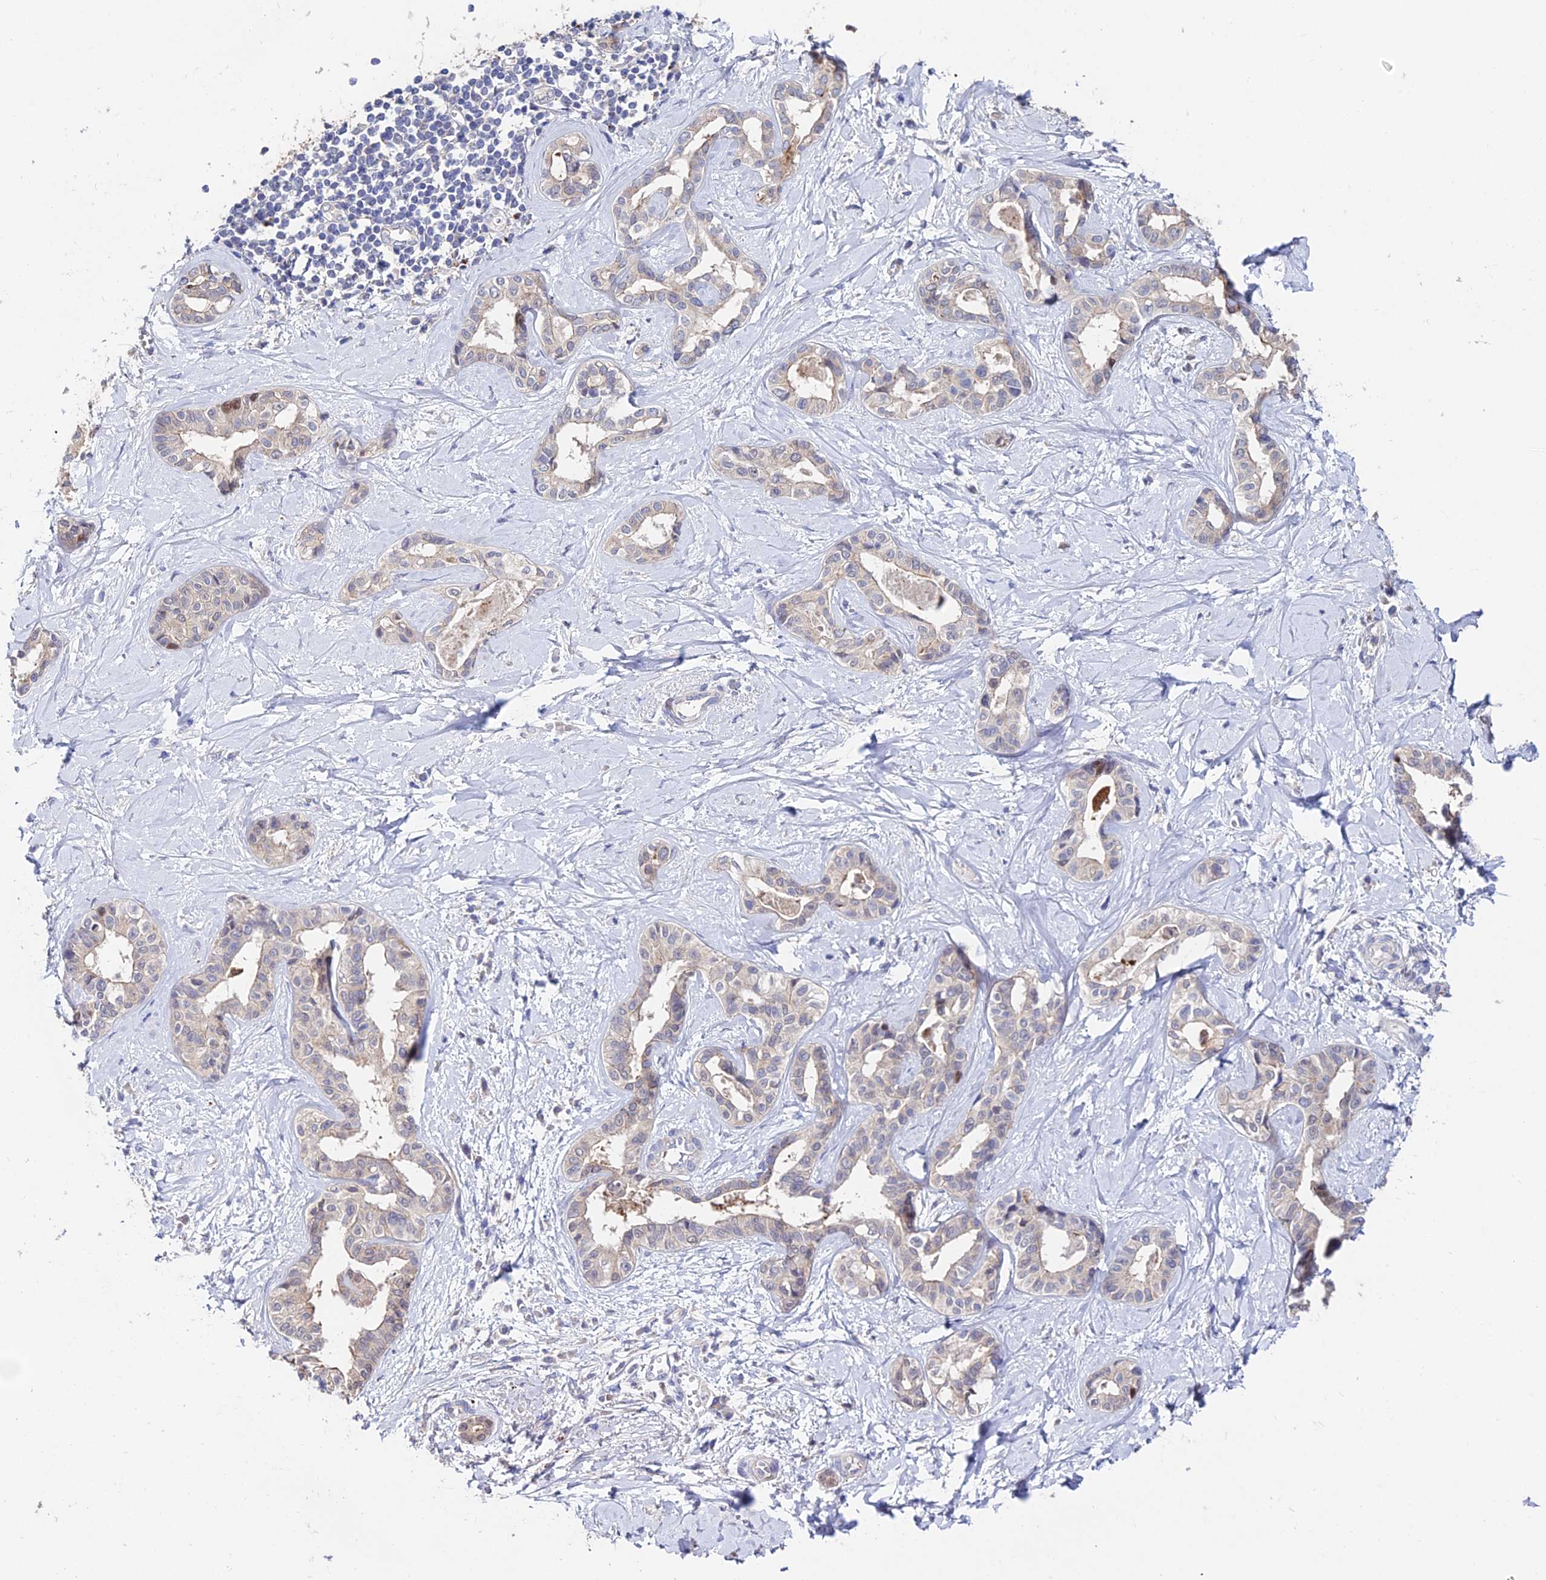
{"staining": {"intensity": "negative", "quantity": "none", "location": "none"}, "tissue": "liver cancer", "cell_type": "Tumor cells", "image_type": "cancer", "snomed": [{"axis": "morphology", "description": "Cholangiocarcinoma"}, {"axis": "topography", "description": "Liver"}], "caption": "Photomicrograph shows no significant protein positivity in tumor cells of liver cancer (cholangiocarcinoma).", "gene": "ACTR5", "patient": {"sex": "female", "age": 77}}